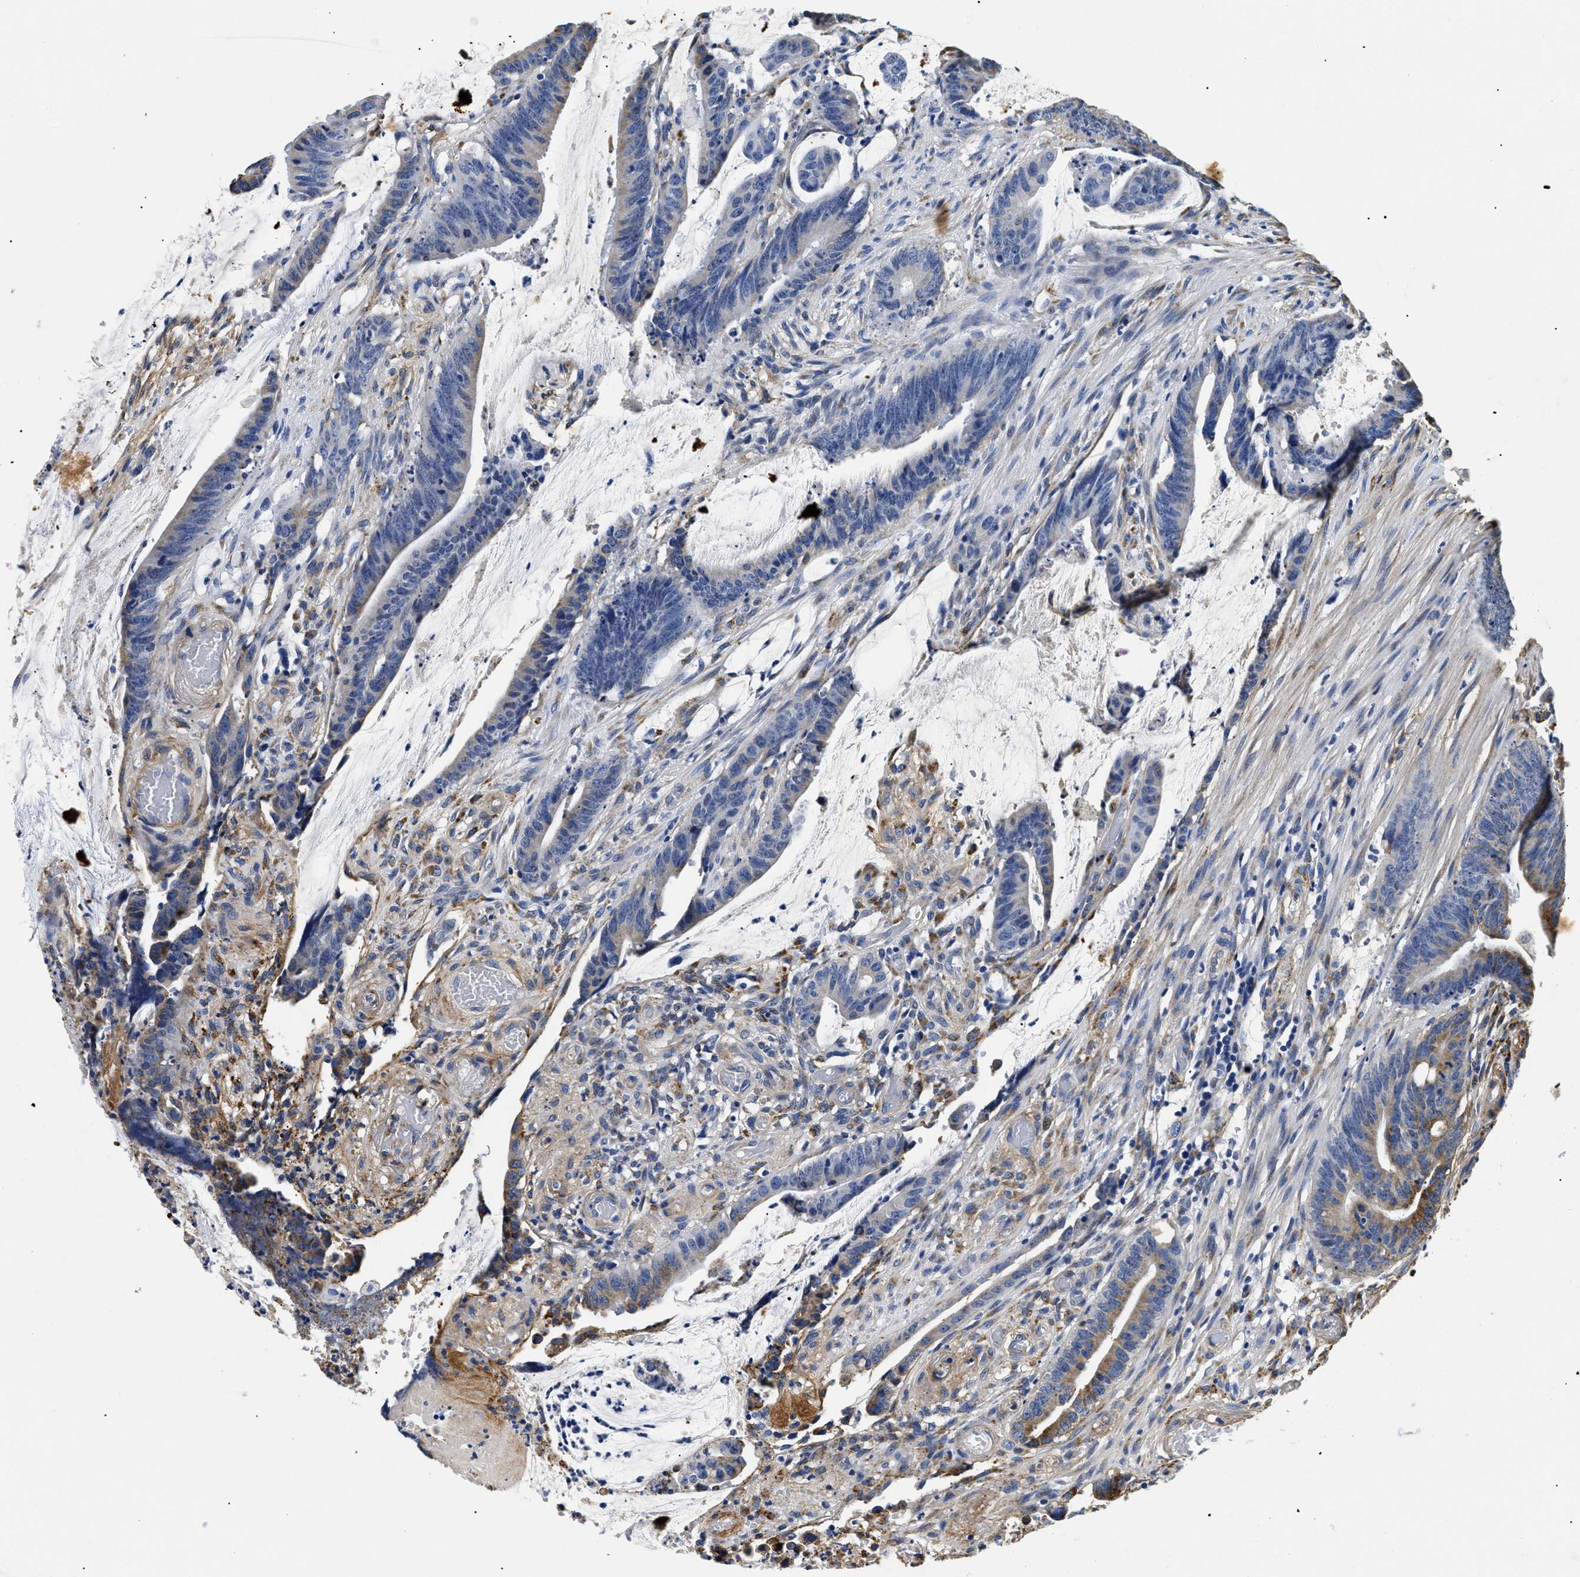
{"staining": {"intensity": "strong", "quantity": "<25%", "location": "cytoplasmic/membranous"}, "tissue": "colorectal cancer", "cell_type": "Tumor cells", "image_type": "cancer", "snomed": [{"axis": "morphology", "description": "Adenocarcinoma, NOS"}, {"axis": "topography", "description": "Rectum"}], "caption": "Adenocarcinoma (colorectal) stained for a protein shows strong cytoplasmic/membranous positivity in tumor cells.", "gene": "LAMA3", "patient": {"sex": "female", "age": 66}}